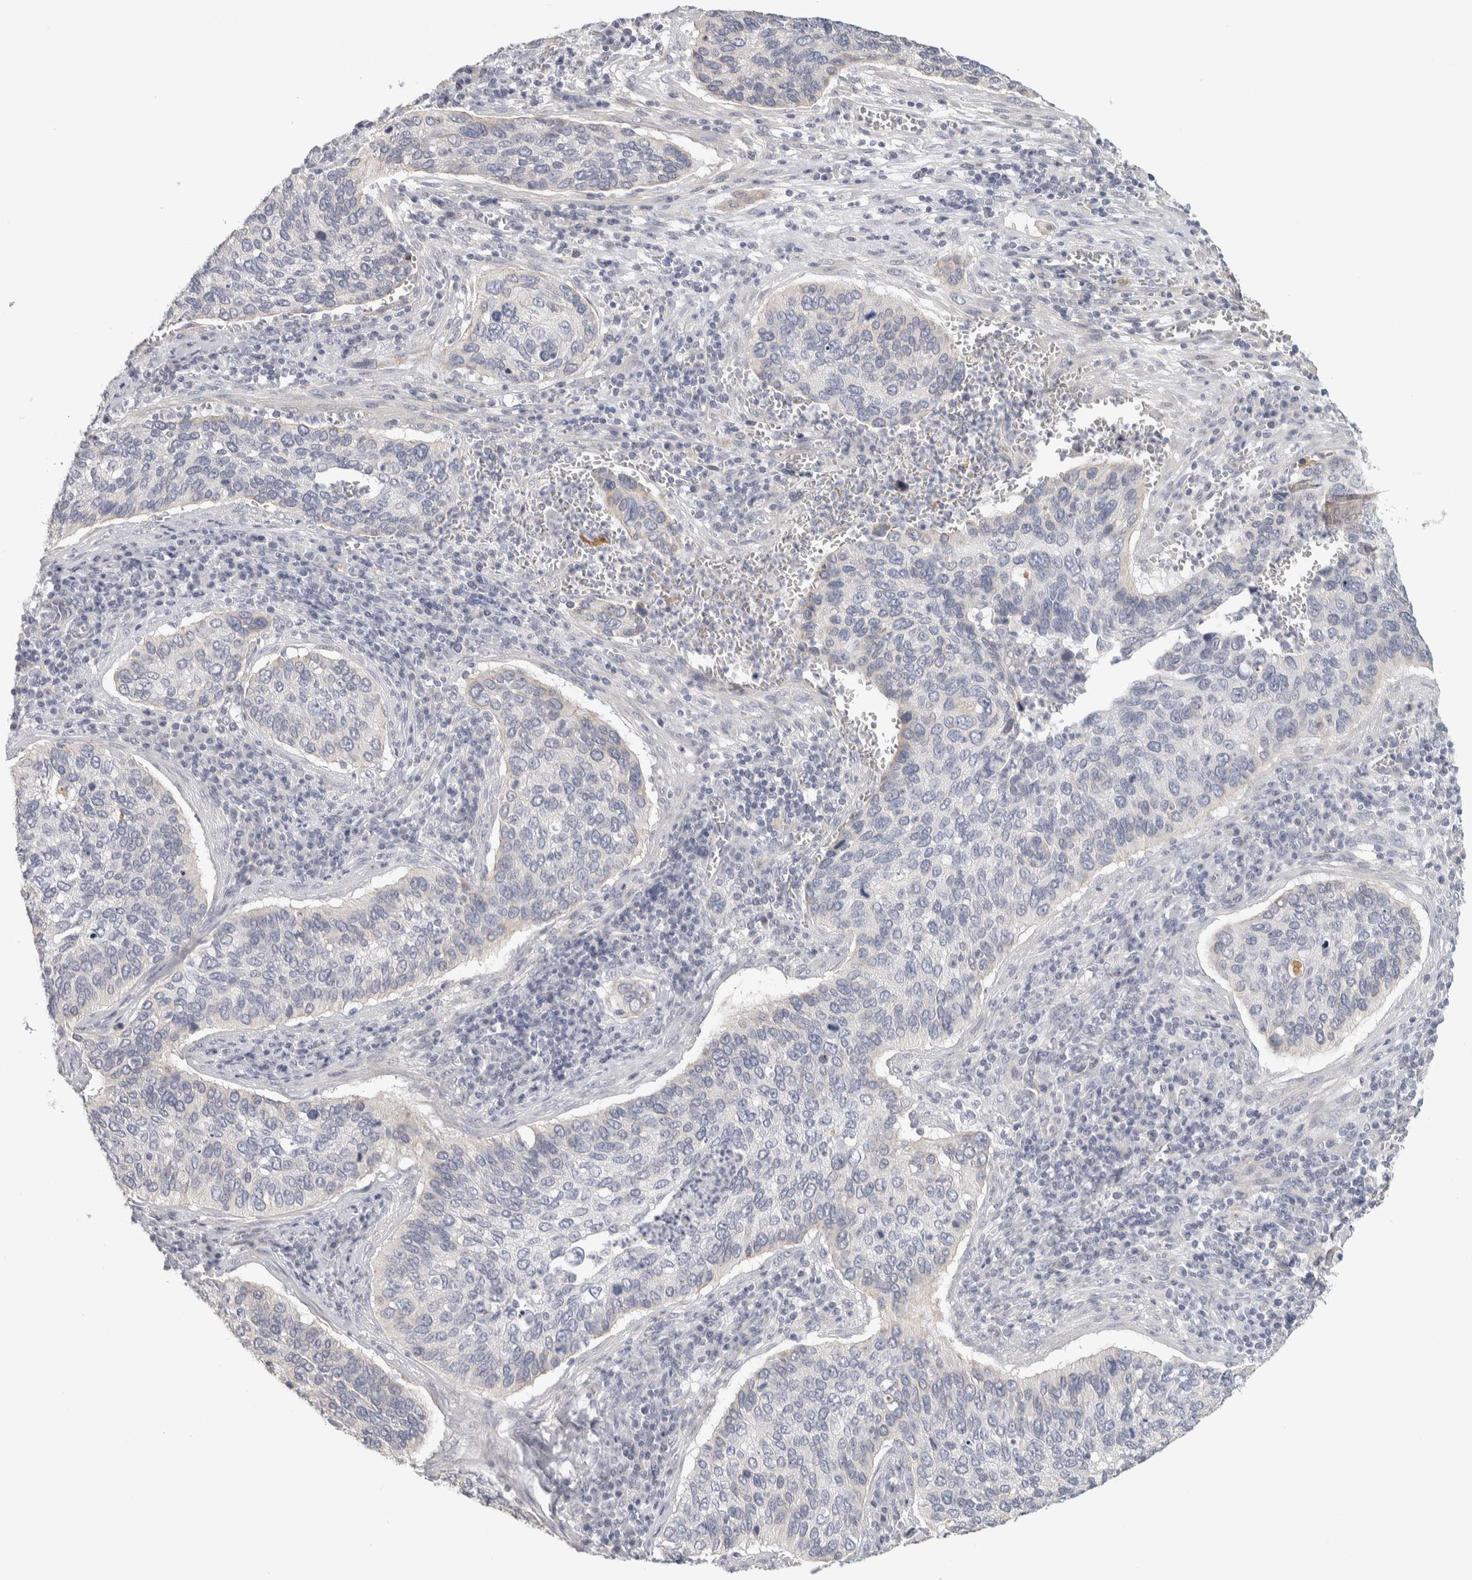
{"staining": {"intensity": "negative", "quantity": "none", "location": "none"}, "tissue": "cervical cancer", "cell_type": "Tumor cells", "image_type": "cancer", "snomed": [{"axis": "morphology", "description": "Squamous cell carcinoma, NOS"}, {"axis": "topography", "description": "Cervix"}], "caption": "This photomicrograph is of cervical squamous cell carcinoma stained with immunohistochemistry to label a protein in brown with the nuclei are counter-stained blue. There is no positivity in tumor cells. (Stains: DAB (3,3'-diaminobenzidine) IHC with hematoxylin counter stain, Microscopy: brightfield microscopy at high magnification).", "gene": "DCXR", "patient": {"sex": "female", "age": 53}}